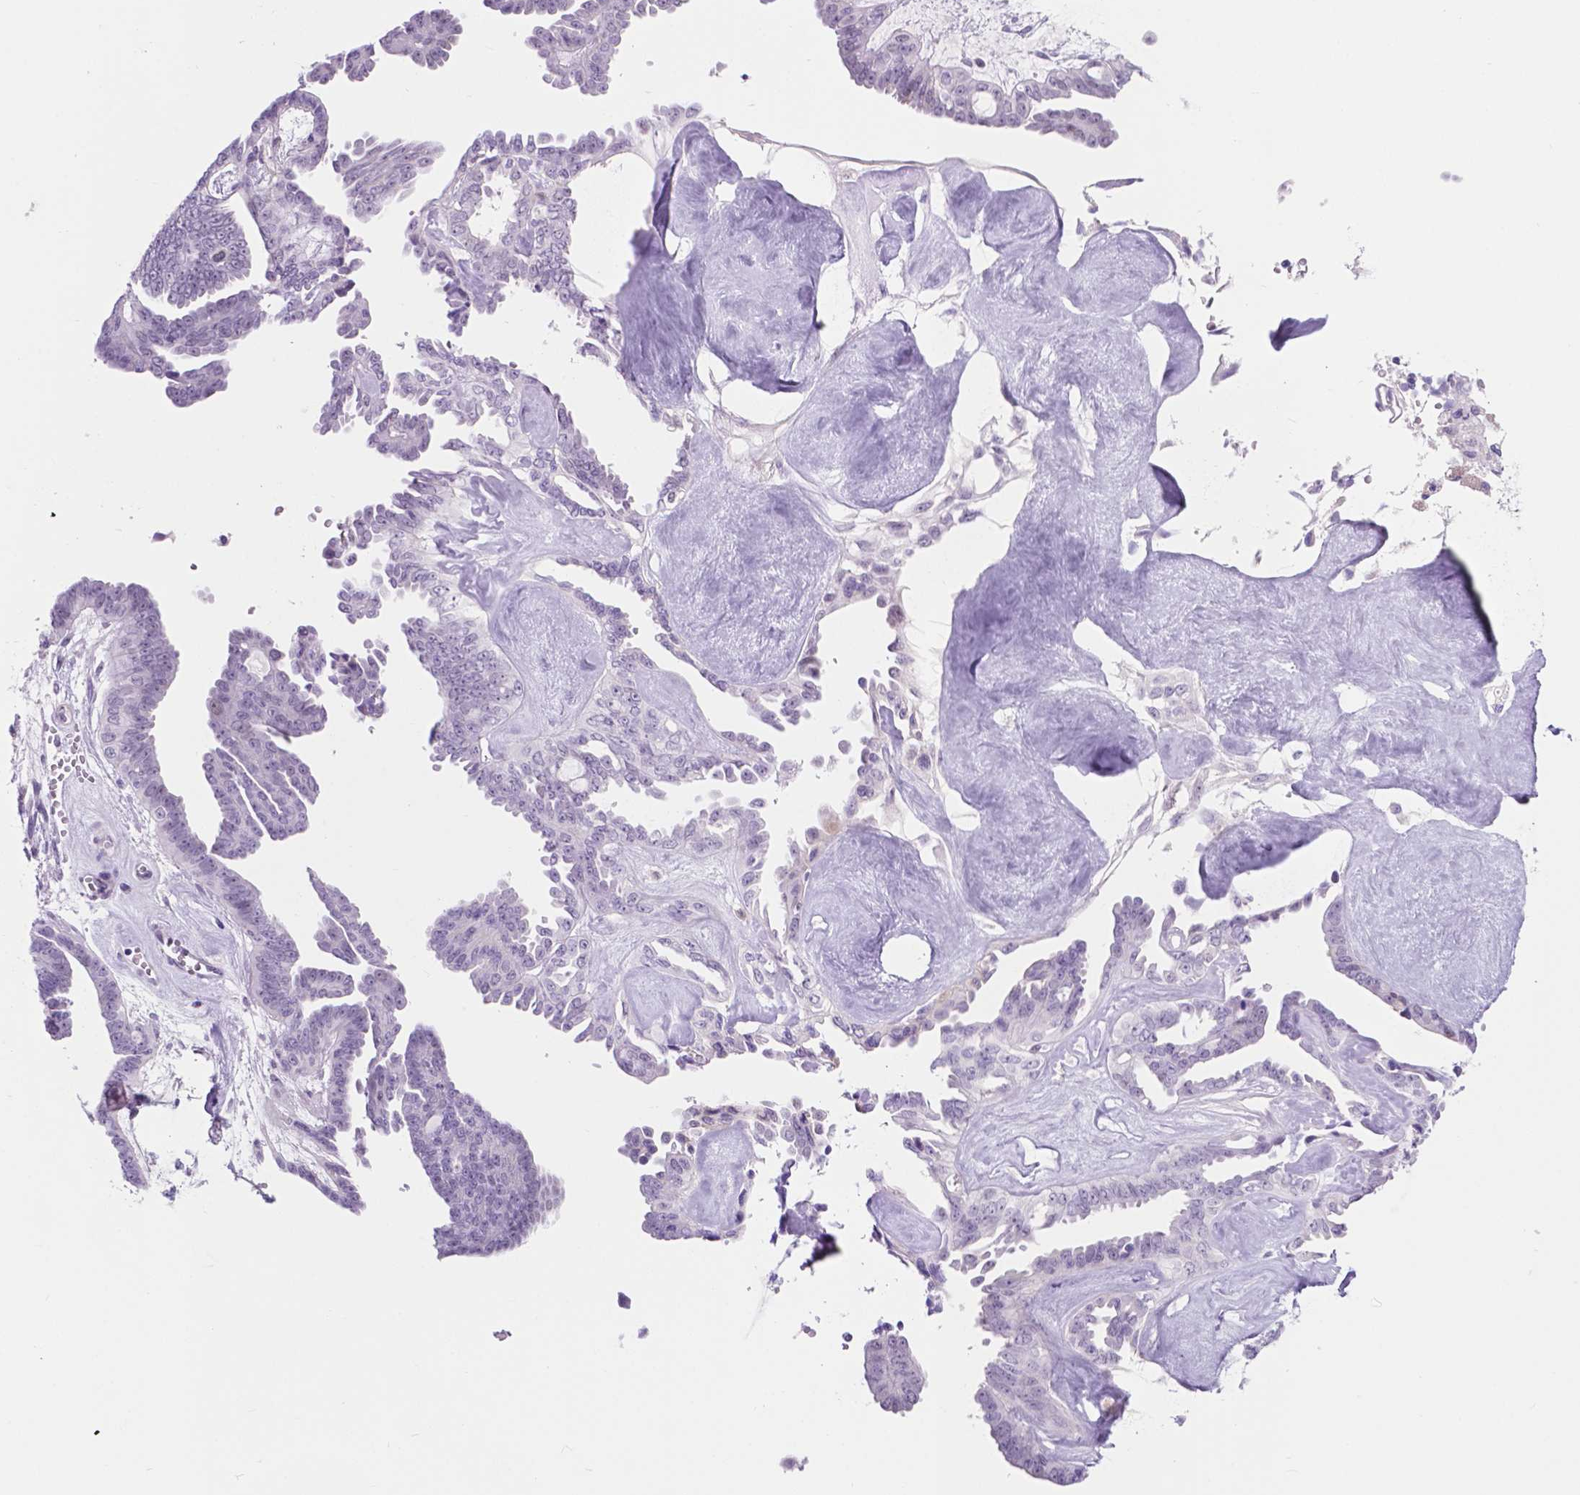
{"staining": {"intensity": "negative", "quantity": "none", "location": "none"}, "tissue": "ovarian cancer", "cell_type": "Tumor cells", "image_type": "cancer", "snomed": [{"axis": "morphology", "description": "Cystadenocarcinoma, serous, NOS"}, {"axis": "topography", "description": "Ovary"}], "caption": "Tumor cells show no significant protein positivity in serous cystadenocarcinoma (ovarian).", "gene": "ACY3", "patient": {"sex": "female", "age": 71}}